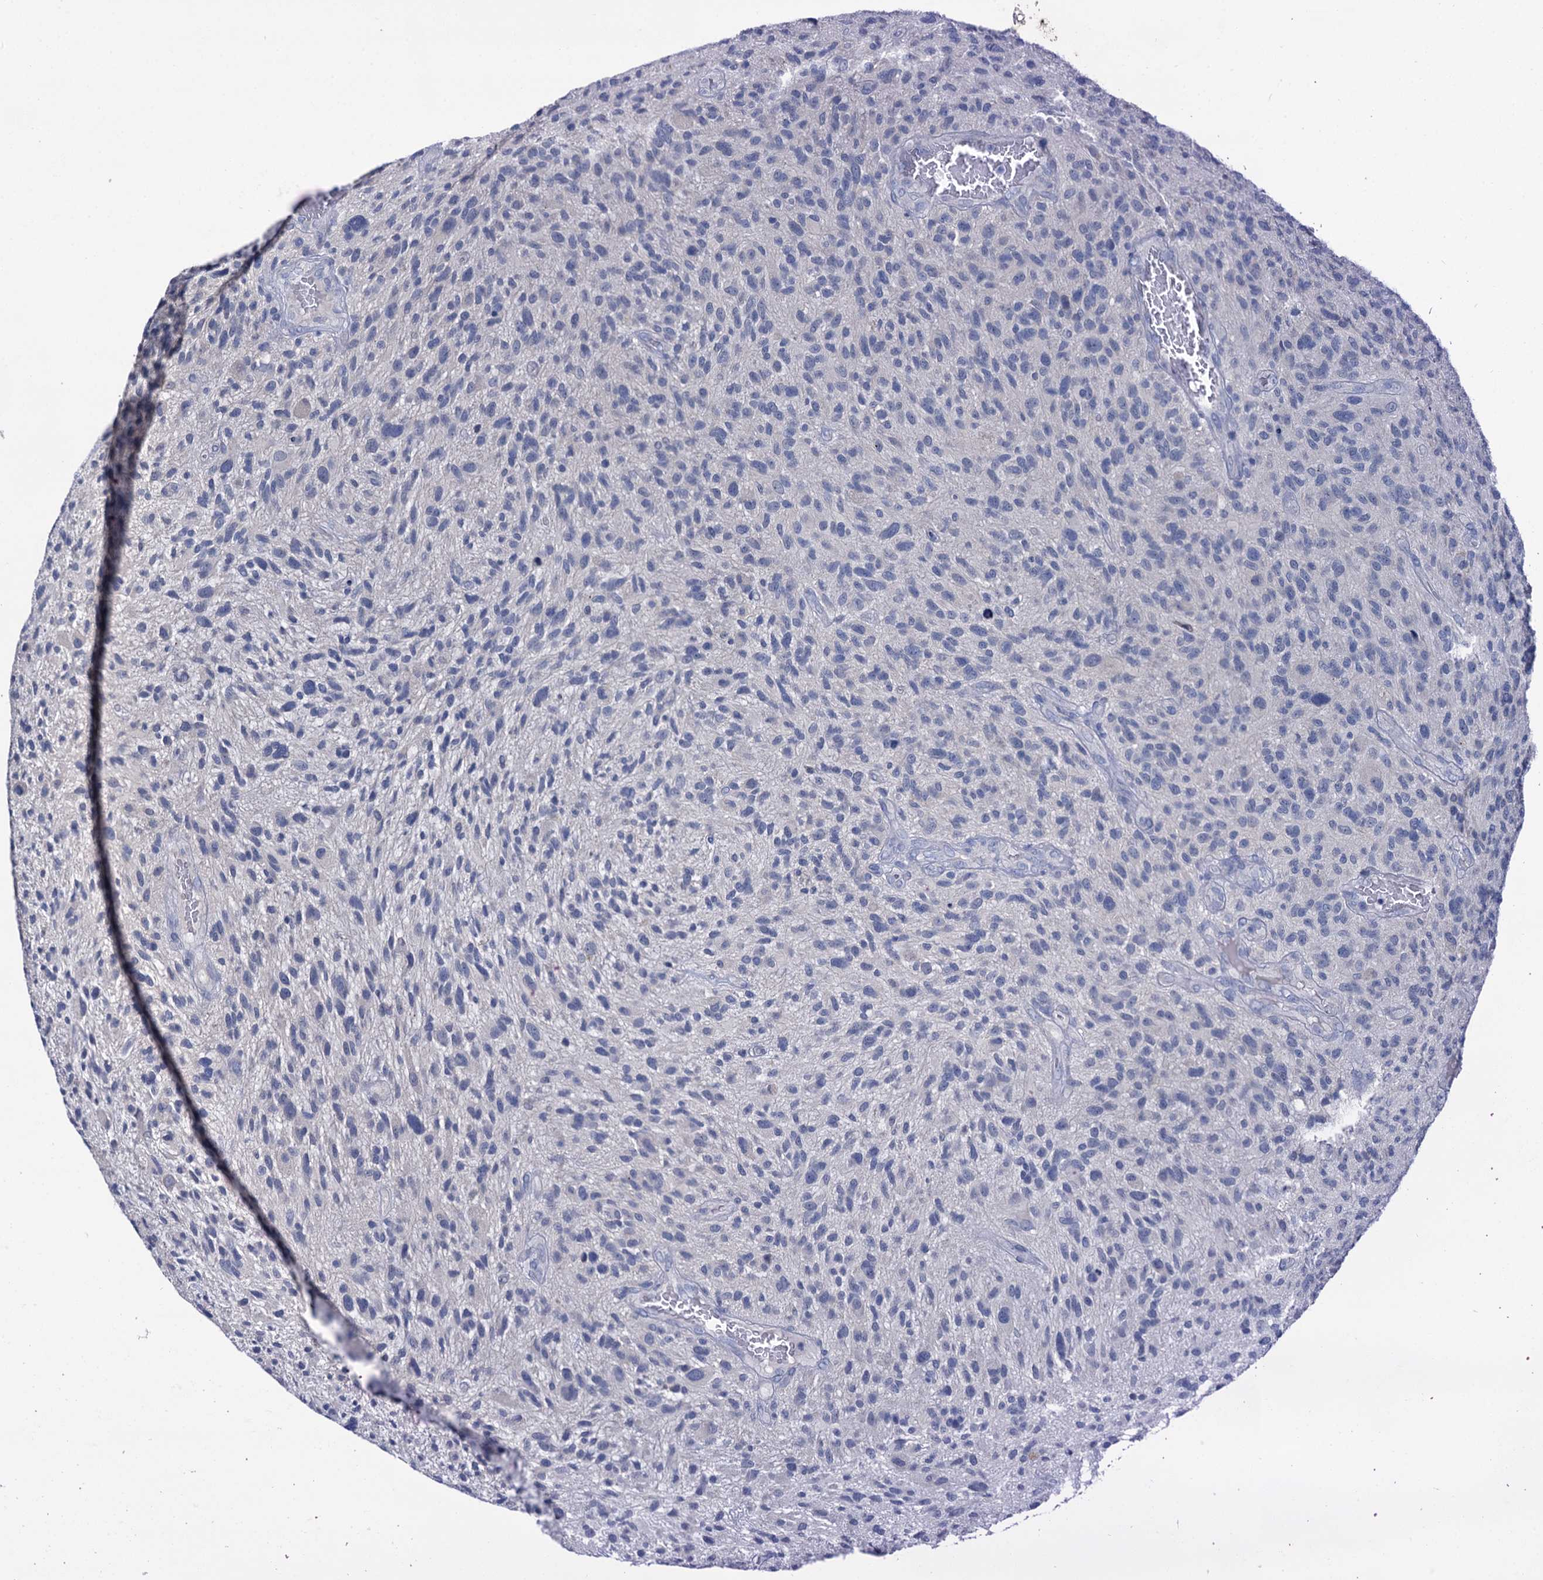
{"staining": {"intensity": "negative", "quantity": "none", "location": "none"}, "tissue": "glioma", "cell_type": "Tumor cells", "image_type": "cancer", "snomed": [{"axis": "morphology", "description": "Glioma, malignant, High grade"}, {"axis": "topography", "description": "Brain"}], "caption": "This is an immunohistochemistry (IHC) micrograph of glioma. There is no expression in tumor cells.", "gene": "ANKRD42", "patient": {"sex": "male", "age": 47}}